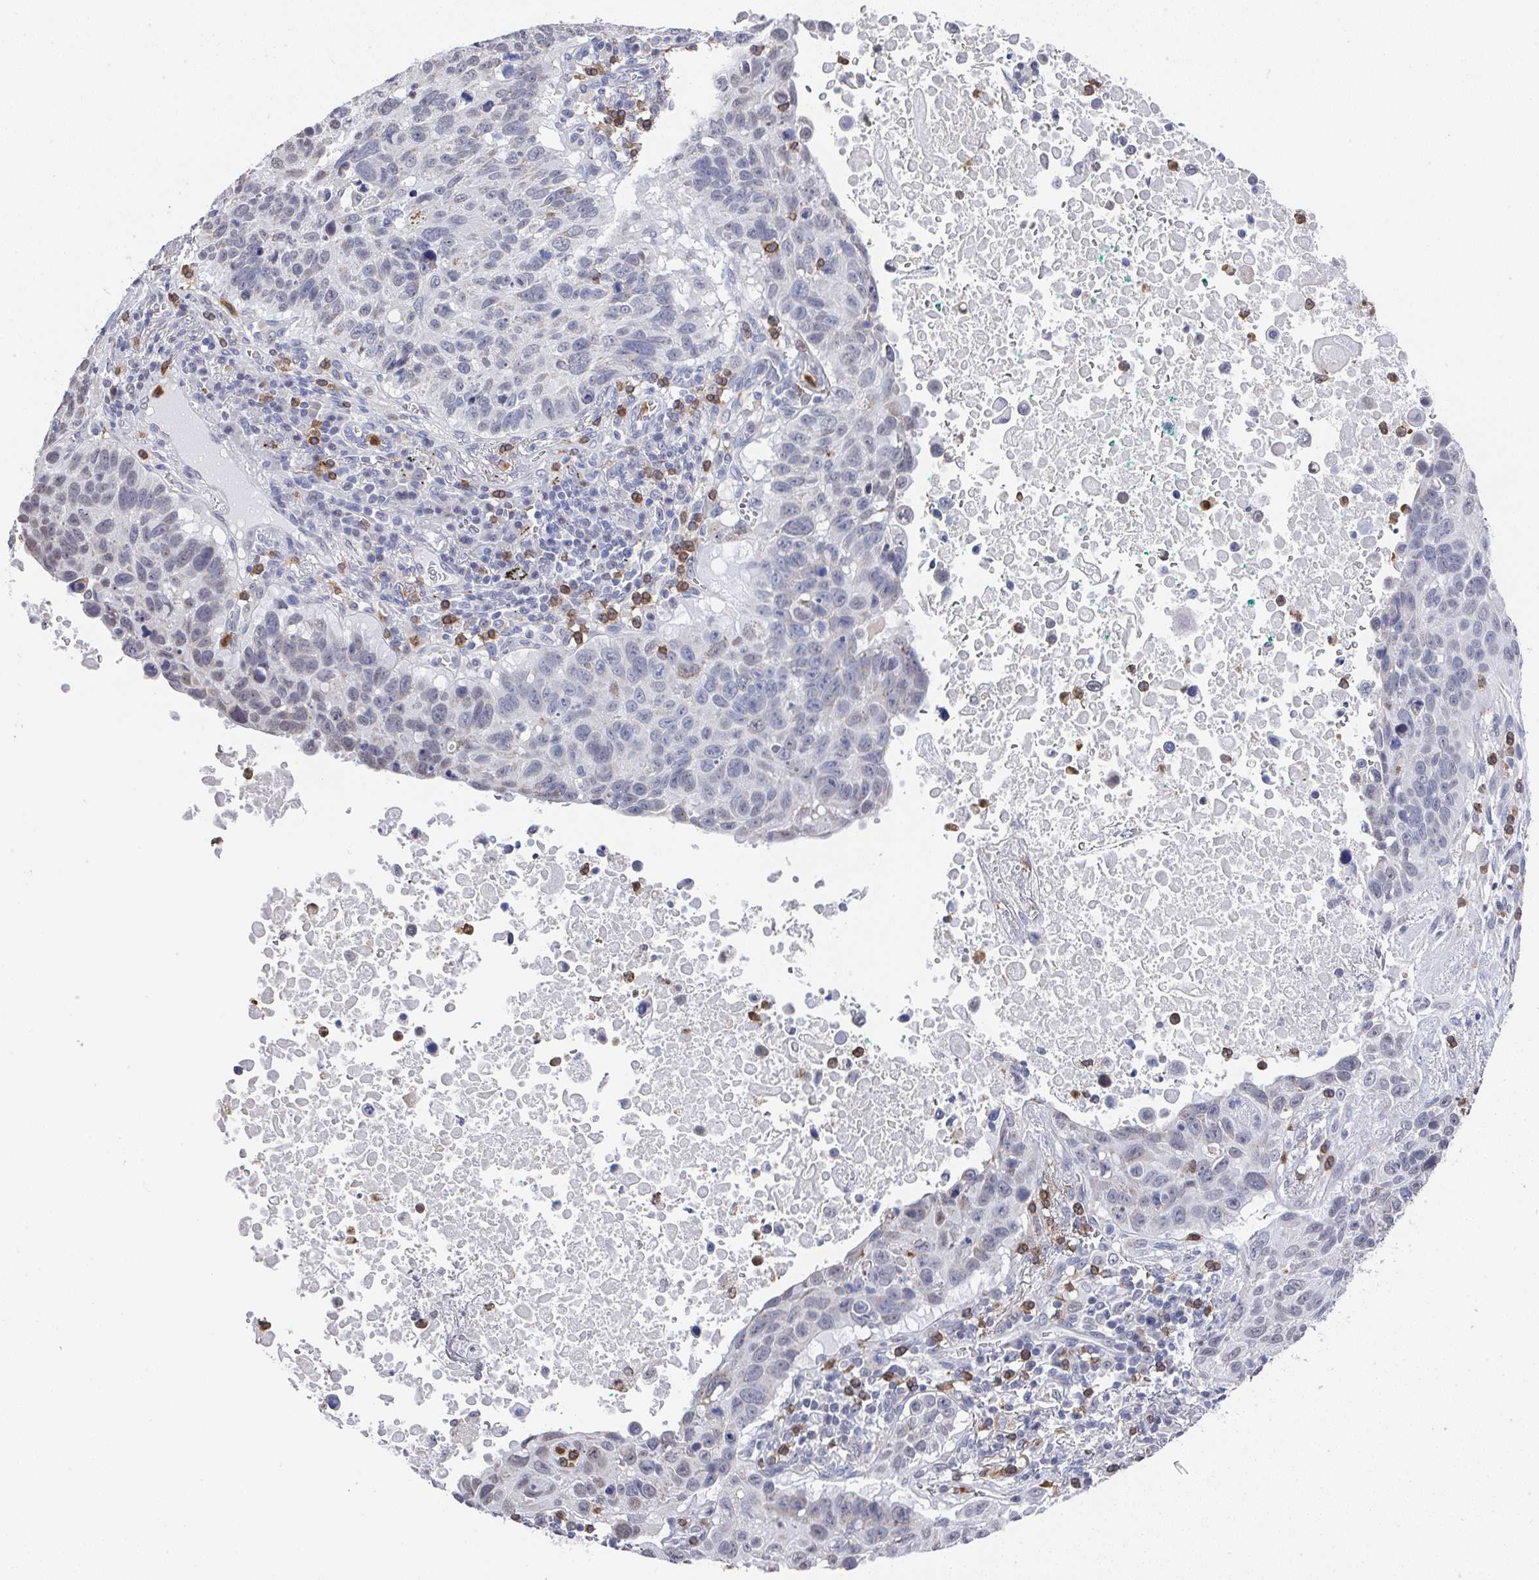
{"staining": {"intensity": "weak", "quantity": "<25%", "location": "nuclear"}, "tissue": "lung cancer", "cell_type": "Tumor cells", "image_type": "cancer", "snomed": [{"axis": "morphology", "description": "Squamous cell carcinoma, NOS"}, {"axis": "topography", "description": "Lung"}], "caption": "Immunohistochemistry (IHC) image of lung cancer stained for a protein (brown), which reveals no positivity in tumor cells.", "gene": "NCF1", "patient": {"sex": "male", "age": 66}}